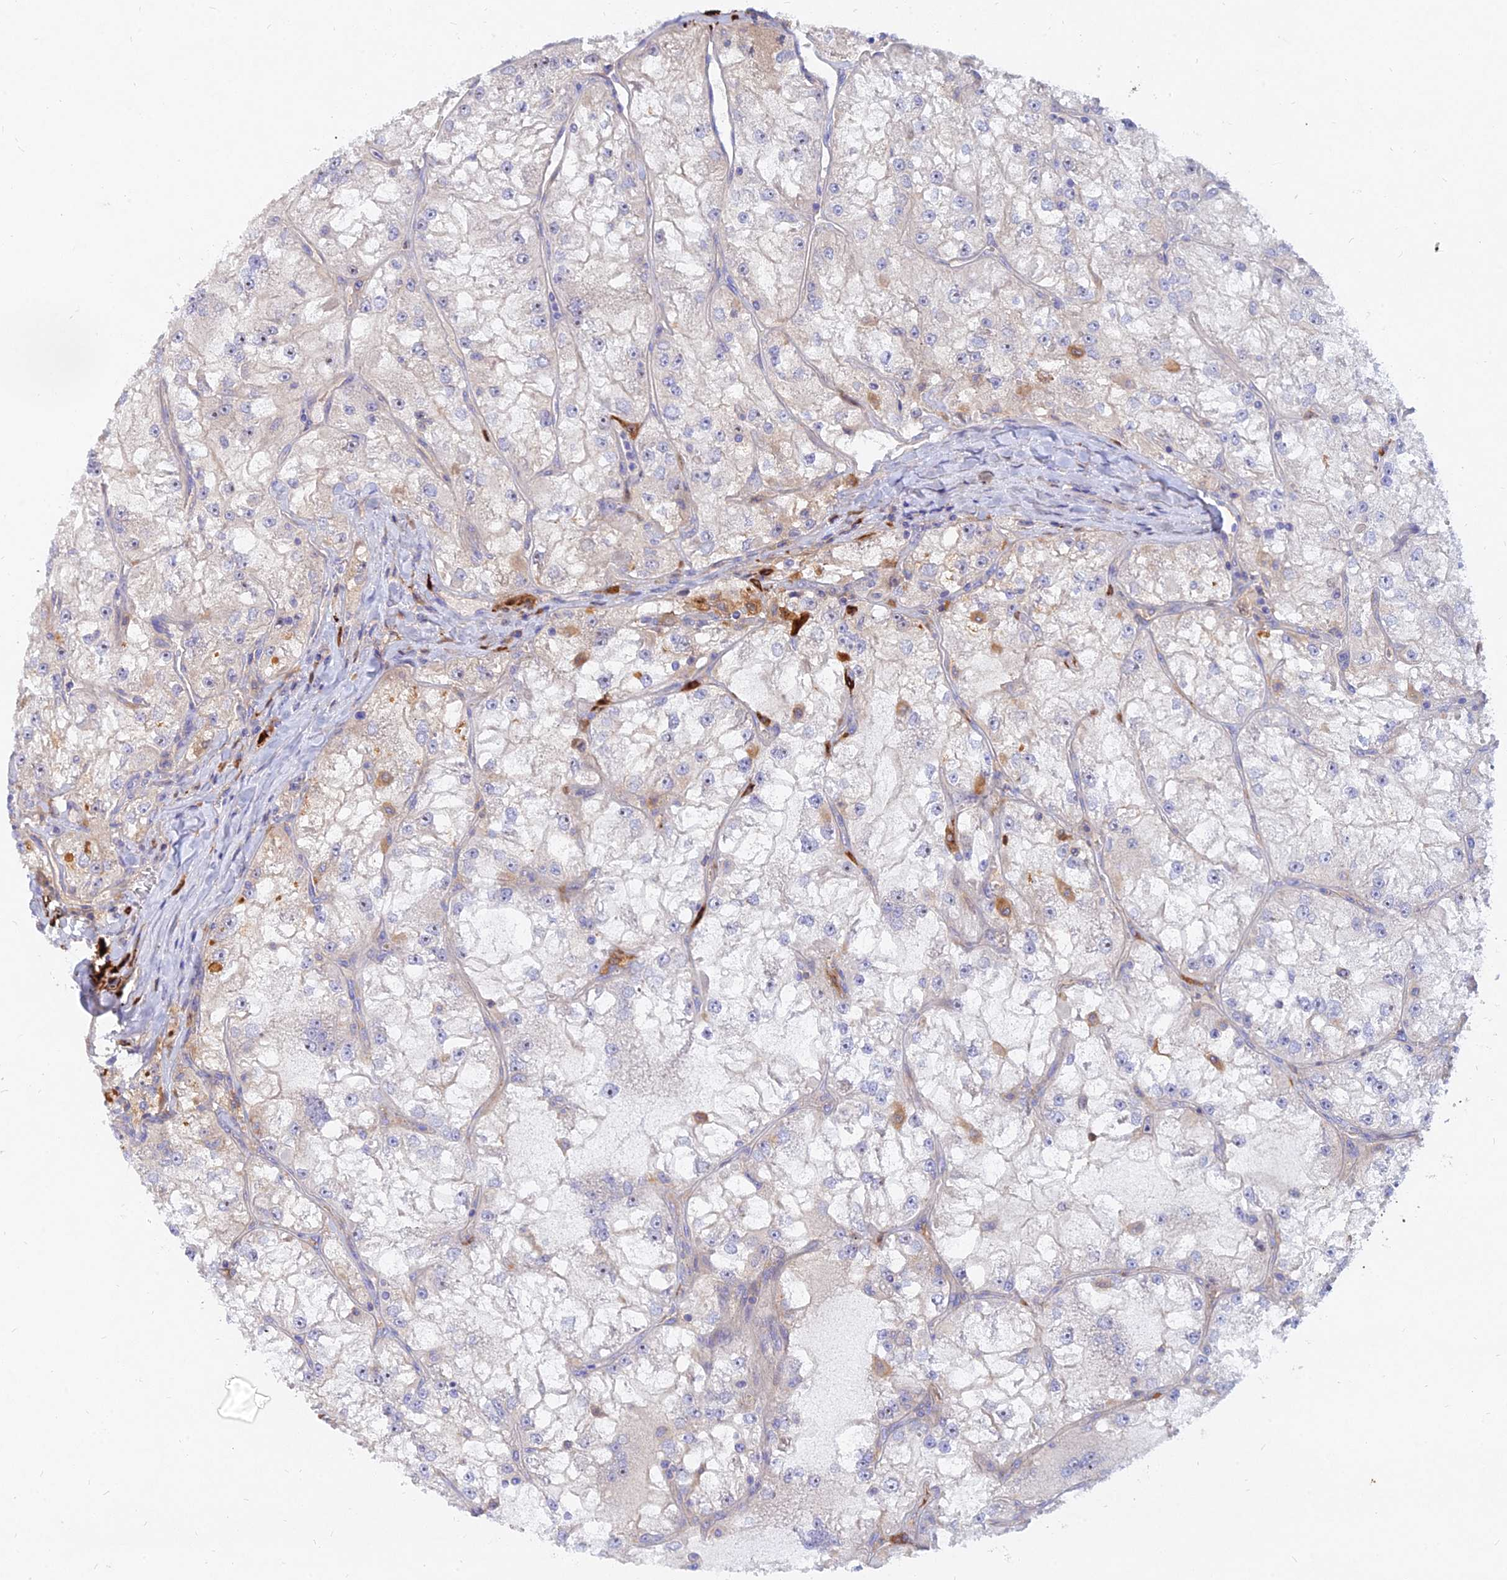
{"staining": {"intensity": "negative", "quantity": "none", "location": "none"}, "tissue": "renal cancer", "cell_type": "Tumor cells", "image_type": "cancer", "snomed": [{"axis": "morphology", "description": "Adenocarcinoma, NOS"}, {"axis": "topography", "description": "Kidney"}], "caption": "Immunohistochemistry (IHC) histopathology image of neoplastic tissue: human renal cancer stained with DAB (3,3'-diaminobenzidine) exhibits no significant protein positivity in tumor cells. (Stains: DAB IHC with hematoxylin counter stain, Microscopy: brightfield microscopy at high magnification).", "gene": "MROH1", "patient": {"sex": "female", "age": 72}}